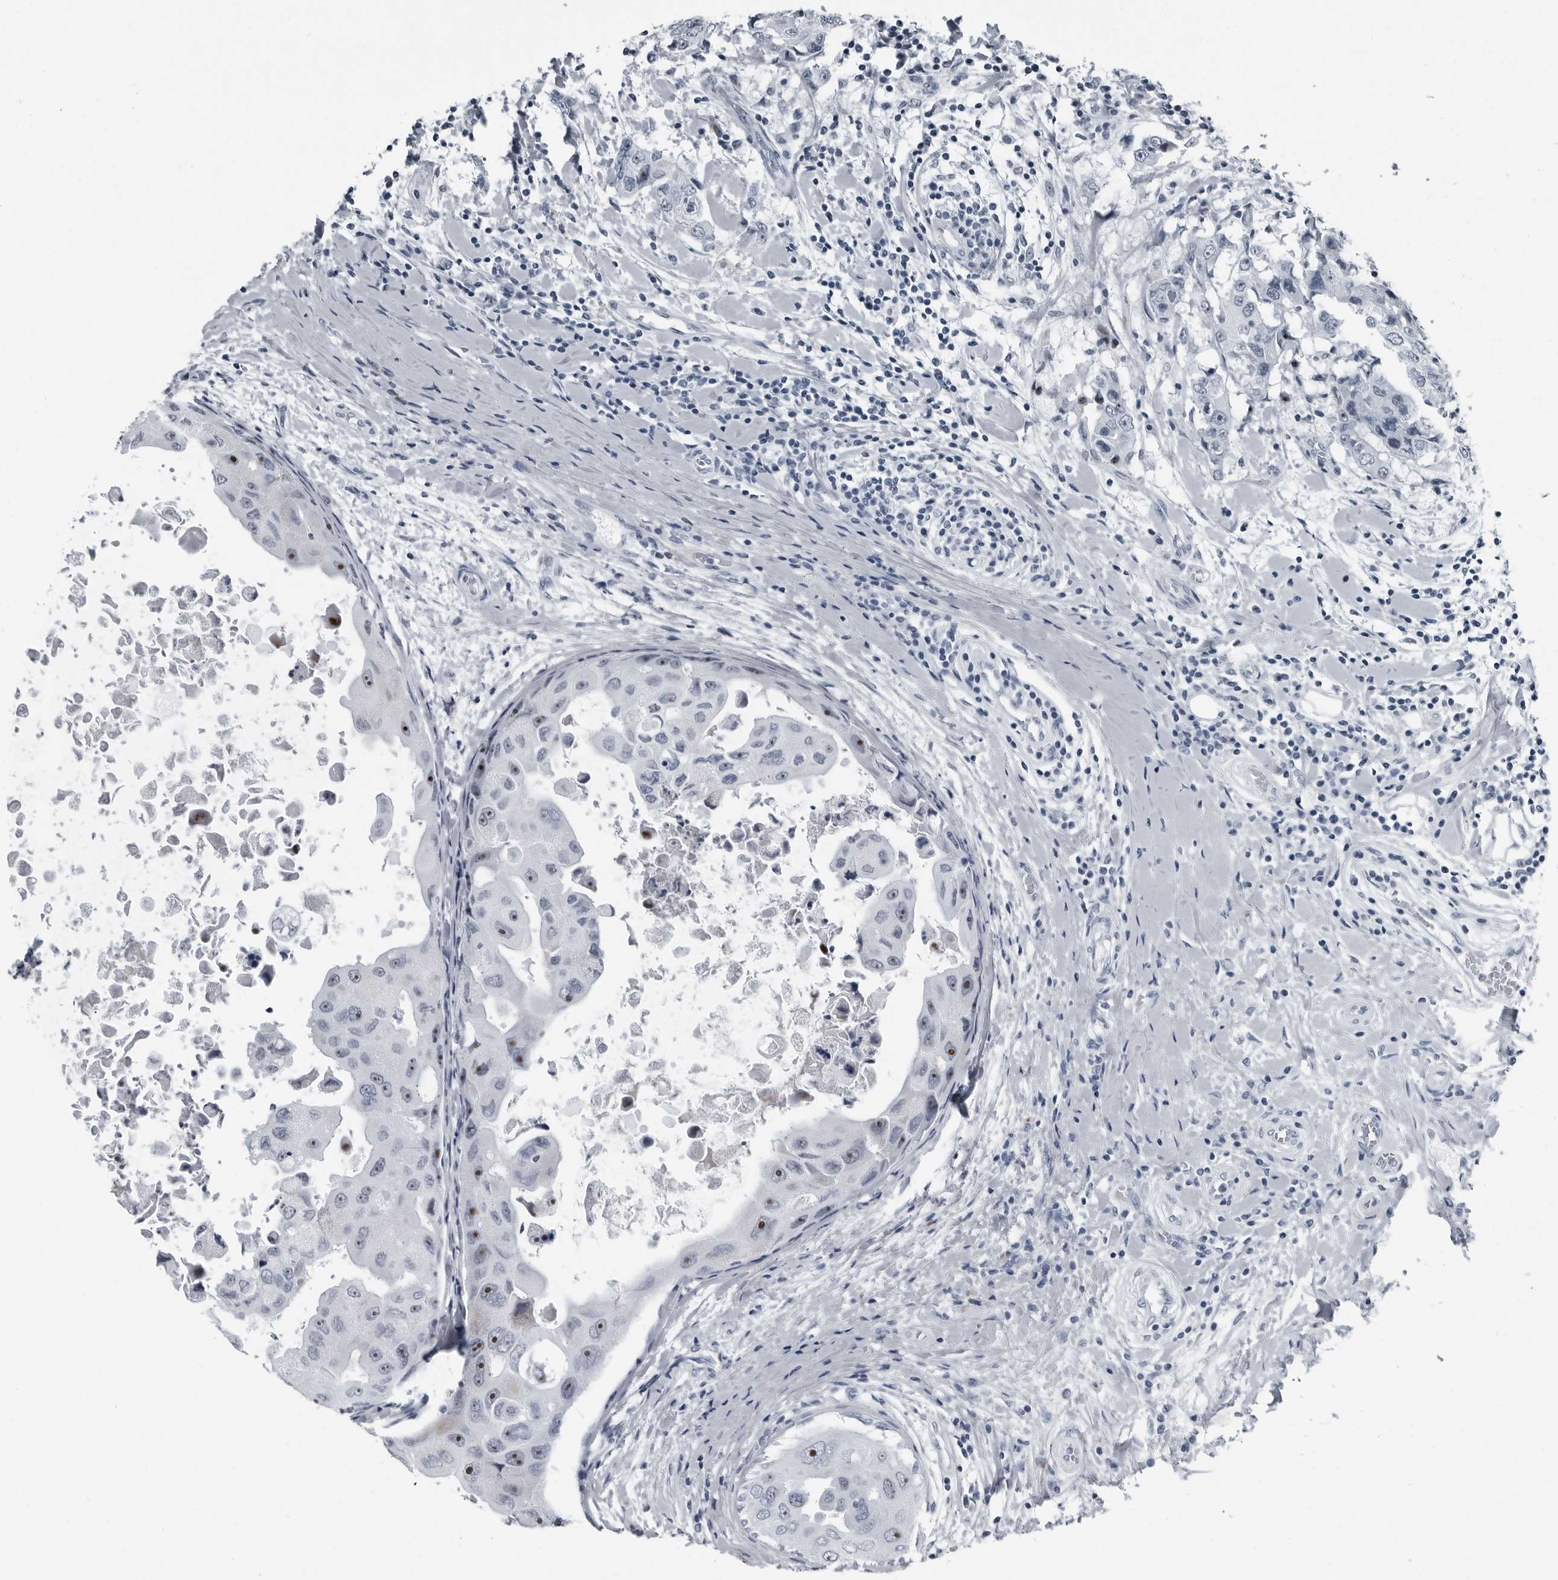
{"staining": {"intensity": "moderate", "quantity": "<25%", "location": "nuclear"}, "tissue": "breast cancer", "cell_type": "Tumor cells", "image_type": "cancer", "snomed": [{"axis": "morphology", "description": "Duct carcinoma"}, {"axis": "topography", "description": "Breast"}], "caption": "Immunohistochemical staining of human breast cancer (intraductal carcinoma) demonstrates low levels of moderate nuclear protein staining in about <25% of tumor cells. (Stains: DAB in brown, nuclei in blue, Microscopy: brightfield microscopy at high magnification).", "gene": "PDCD11", "patient": {"sex": "female", "age": 27}}